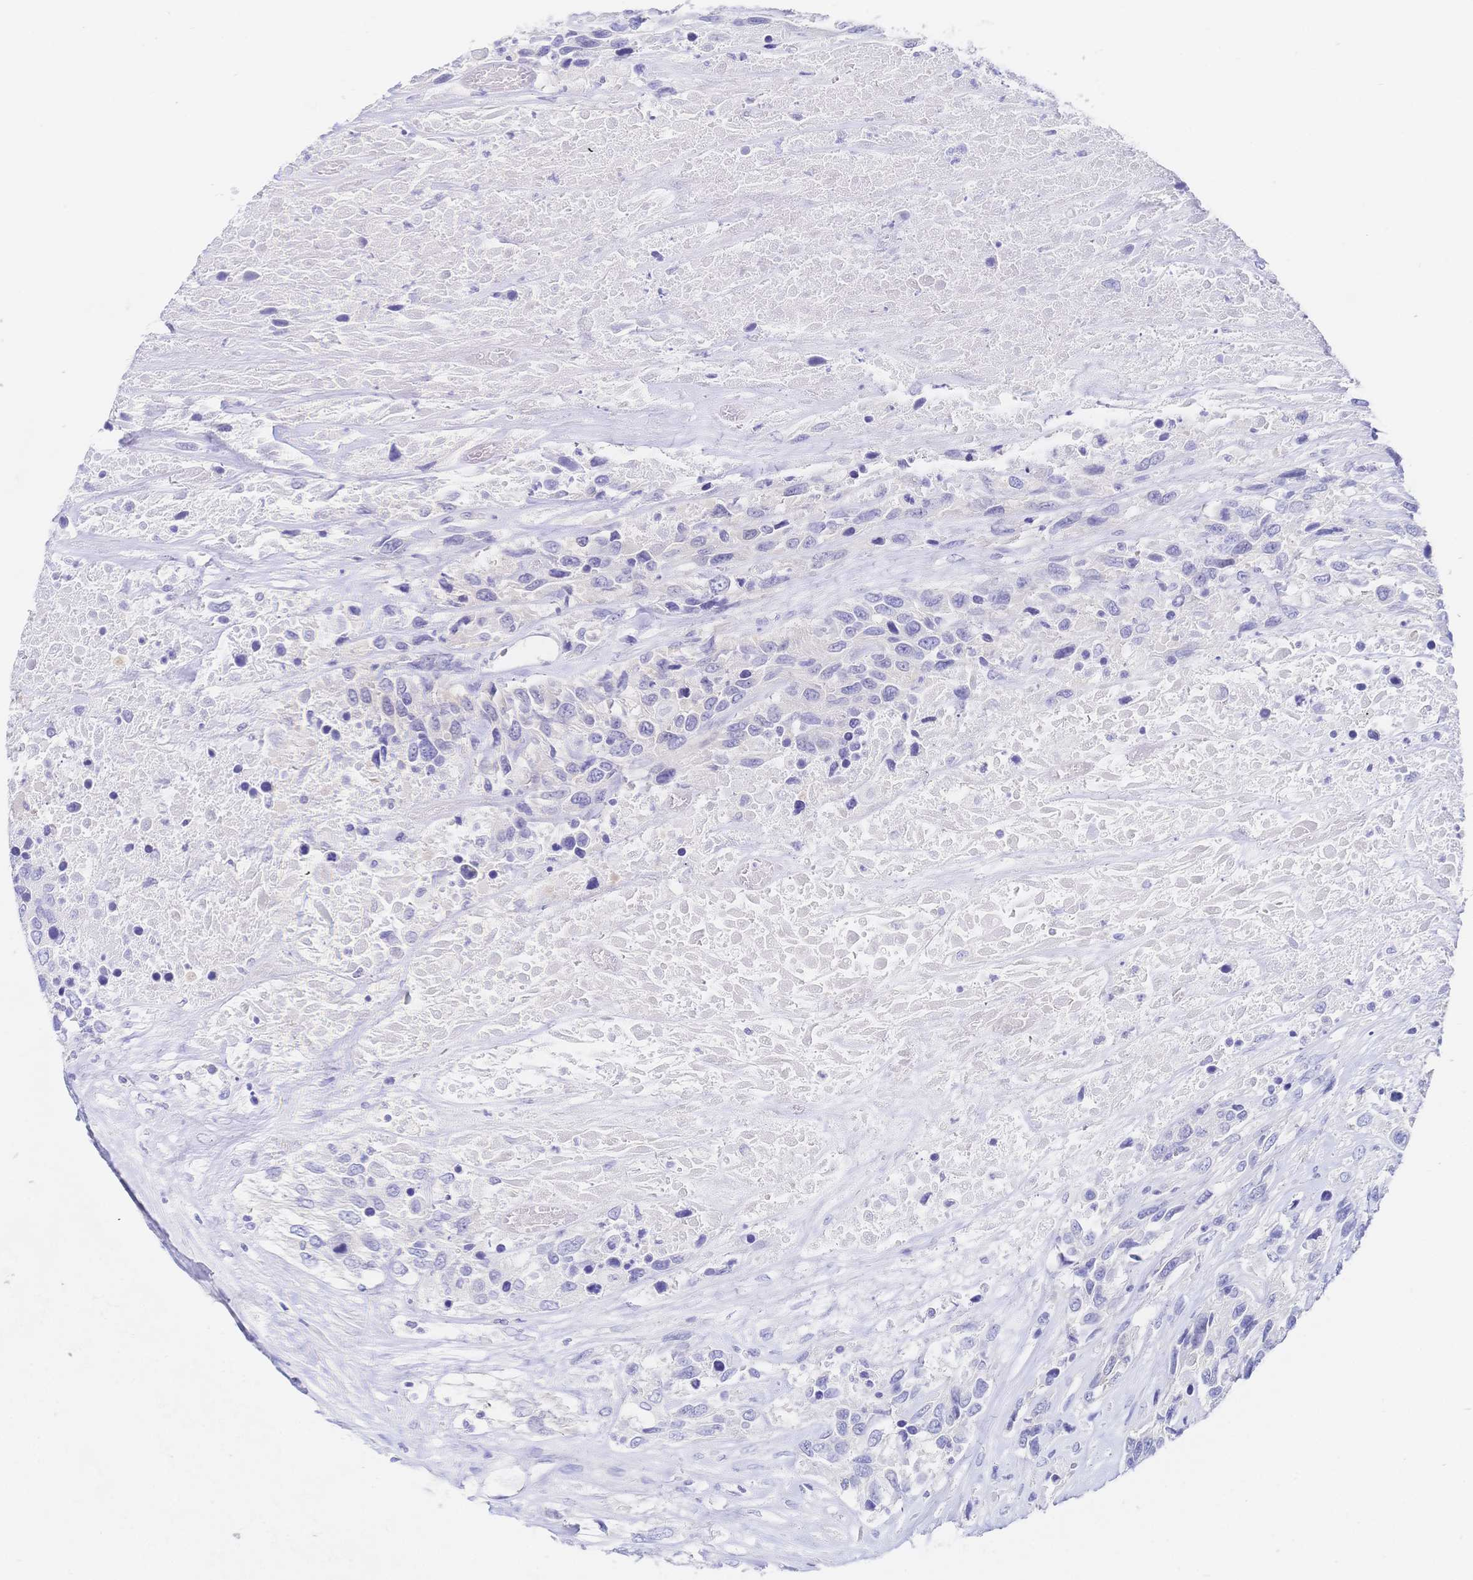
{"staining": {"intensity": "negative", "quantity": "none", "location": "none"}, "tissue": "urothelial cancer", "cell_type": "Tumor cells", "image_type": "cancer", "snomed": [{"axis": "morphology", "description": "Urothelial carcinoma, High grade"}, {"axis": "topography", "description": "Urinary bladder"}], "caption": "A micrograph of high-grade urothelial carcinoma stained for a protein reveals no brown staining in tumor cells.", "gene": "RRM1", "patient": {"sex": "female", "age": 70}}